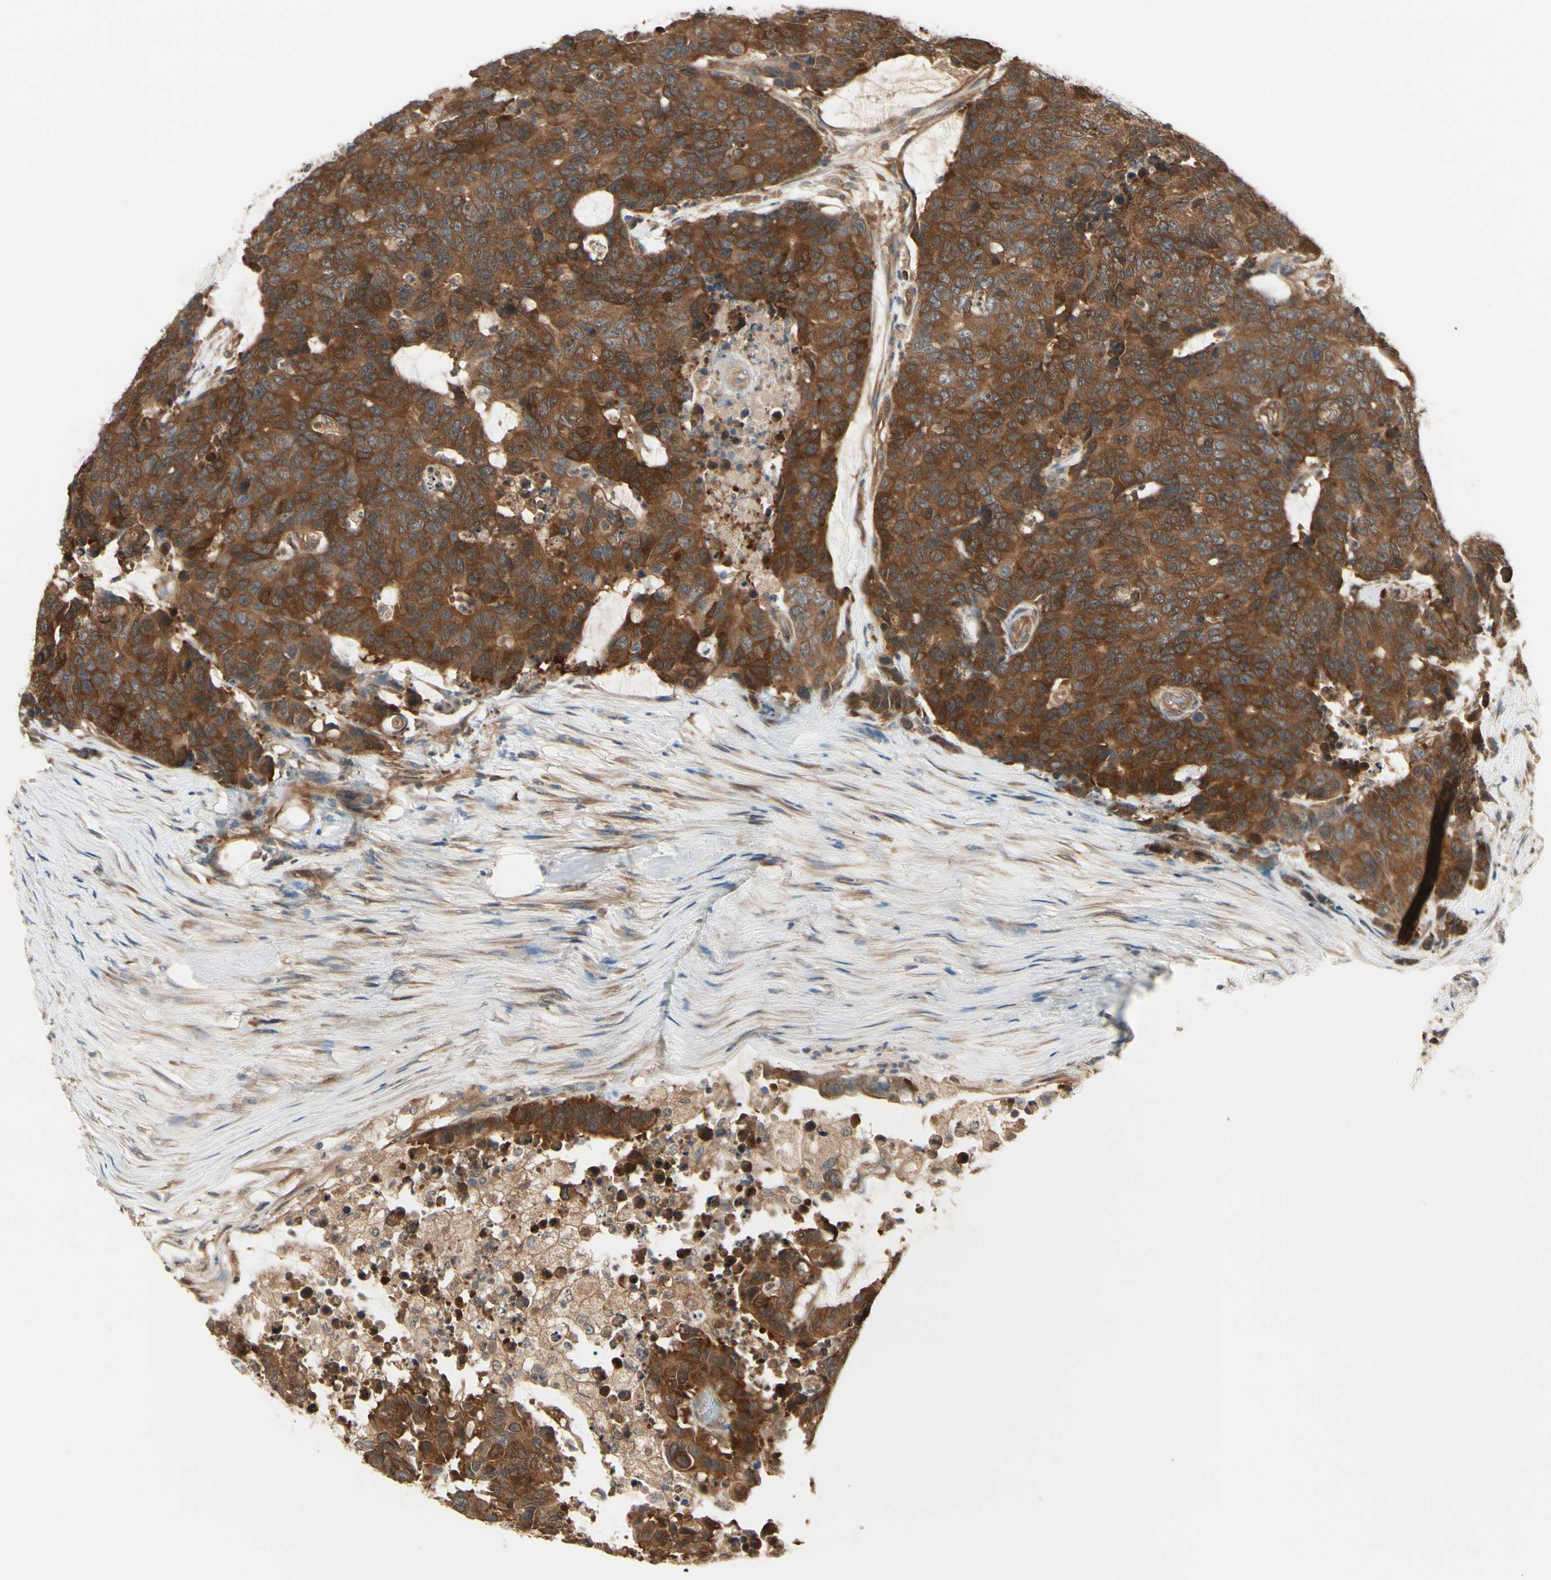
{"staining": {"intensity": "strong", "quantity": ">75%", "location": "cytoplasmic/membranous"}, "tissue": "colorectal cancer", "cell_type": "Tumor cells", "image_type": "cancer", "snomed": [{"axis": "morphology", "description": "Adenocarcinoma, NOS"}, {"axis": "topography", "description": "Colon"}], "caption": "DAB (3,3'-diaminobenzidine) immunohistochemical staining of colorectal cancer shows strong cytoplasmic/membranous protein staining in about >75% of tumor cells. Nuclei are stained in blue.", "gene": "NME1-NME2", "patient": {"sex": "female", "age": 86}}